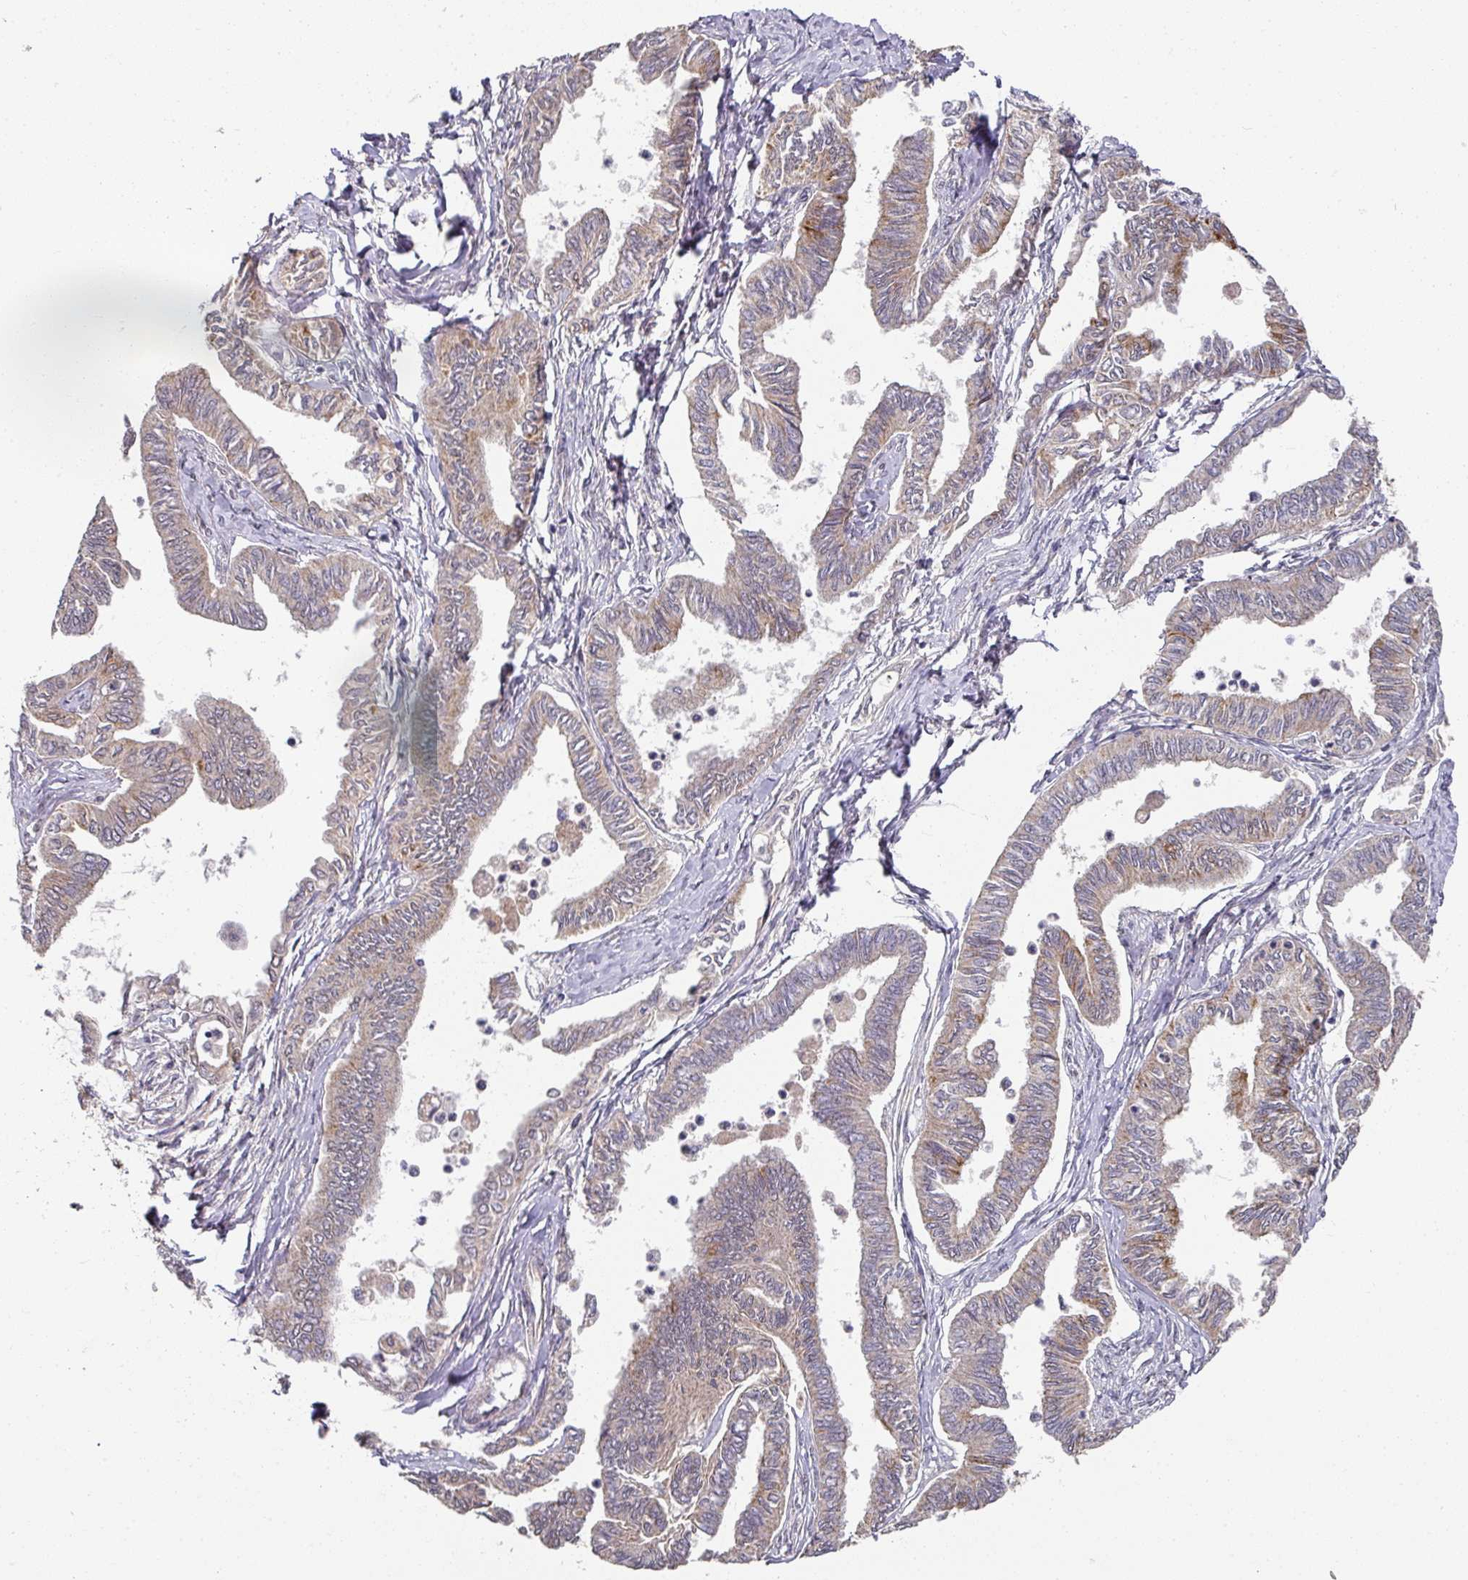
{"staining": {"intensity": "weak", "quantity": ">75%", "location": "cytoplasmic/membranous"}, "tissue": "ovarian cancer", "cell_type": "Tumor cells", "image_type": "cancer", "snomed": [{"axis": "morphology", "description": "Carcinoma, endometroid"}, {"axis": "topography", "description": "Ovary"}], "caption": "There is low levels of weak cytoplasmic/membranous positivity in tumor cells of ovarian cancer (endometroid carcinoma), as demonstrated by immunohistochemical staining (brown color).", "gene": "EXTL3", "patient": {"sex": "female", "age": 70}}